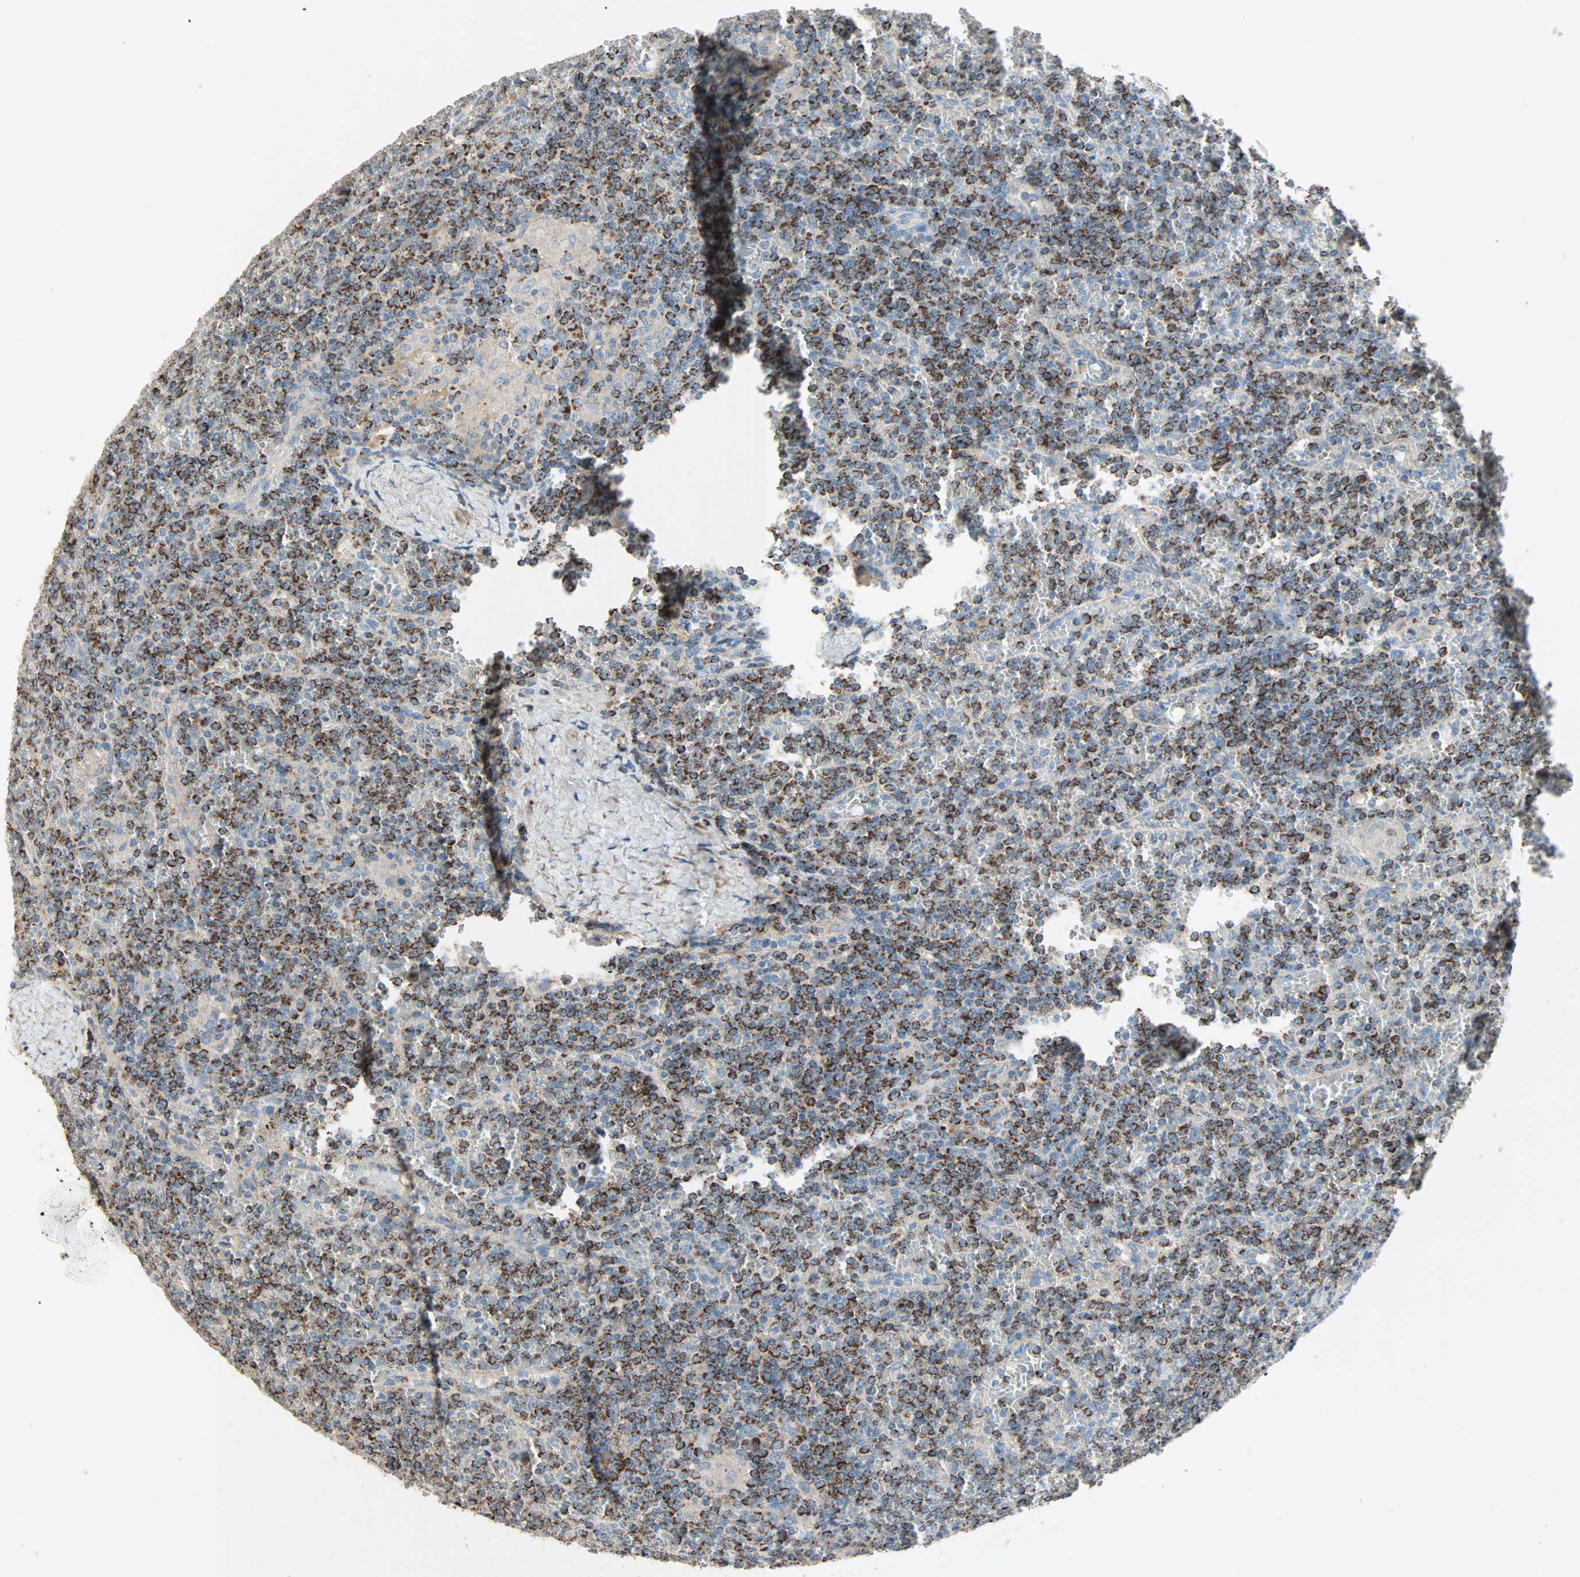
{"staining": {"intensity": "moderate", "quantity": ">75%", "location": "cytoplasmic/membranous"}, "tissue": "lymphoma", "cell_type": "Tumor cells", "image_type": "cancer", "snomed": [{"axis": "morphology", "description": "Malignant lymphoma, non-Hodgkin's type, Low grade"}, {"axis": "topography", "description": "Spleen"}], "caption": "Immunohistochemical staining of malignant lymphoma, non-Hodgkin's type (low-grade) demonstrates medium levels of moderate cytoplasmic/membranous staining in about >75% of tumor cells.", "gene": "ACVRL1", "patient": {"sex": "female", "age": 19}}